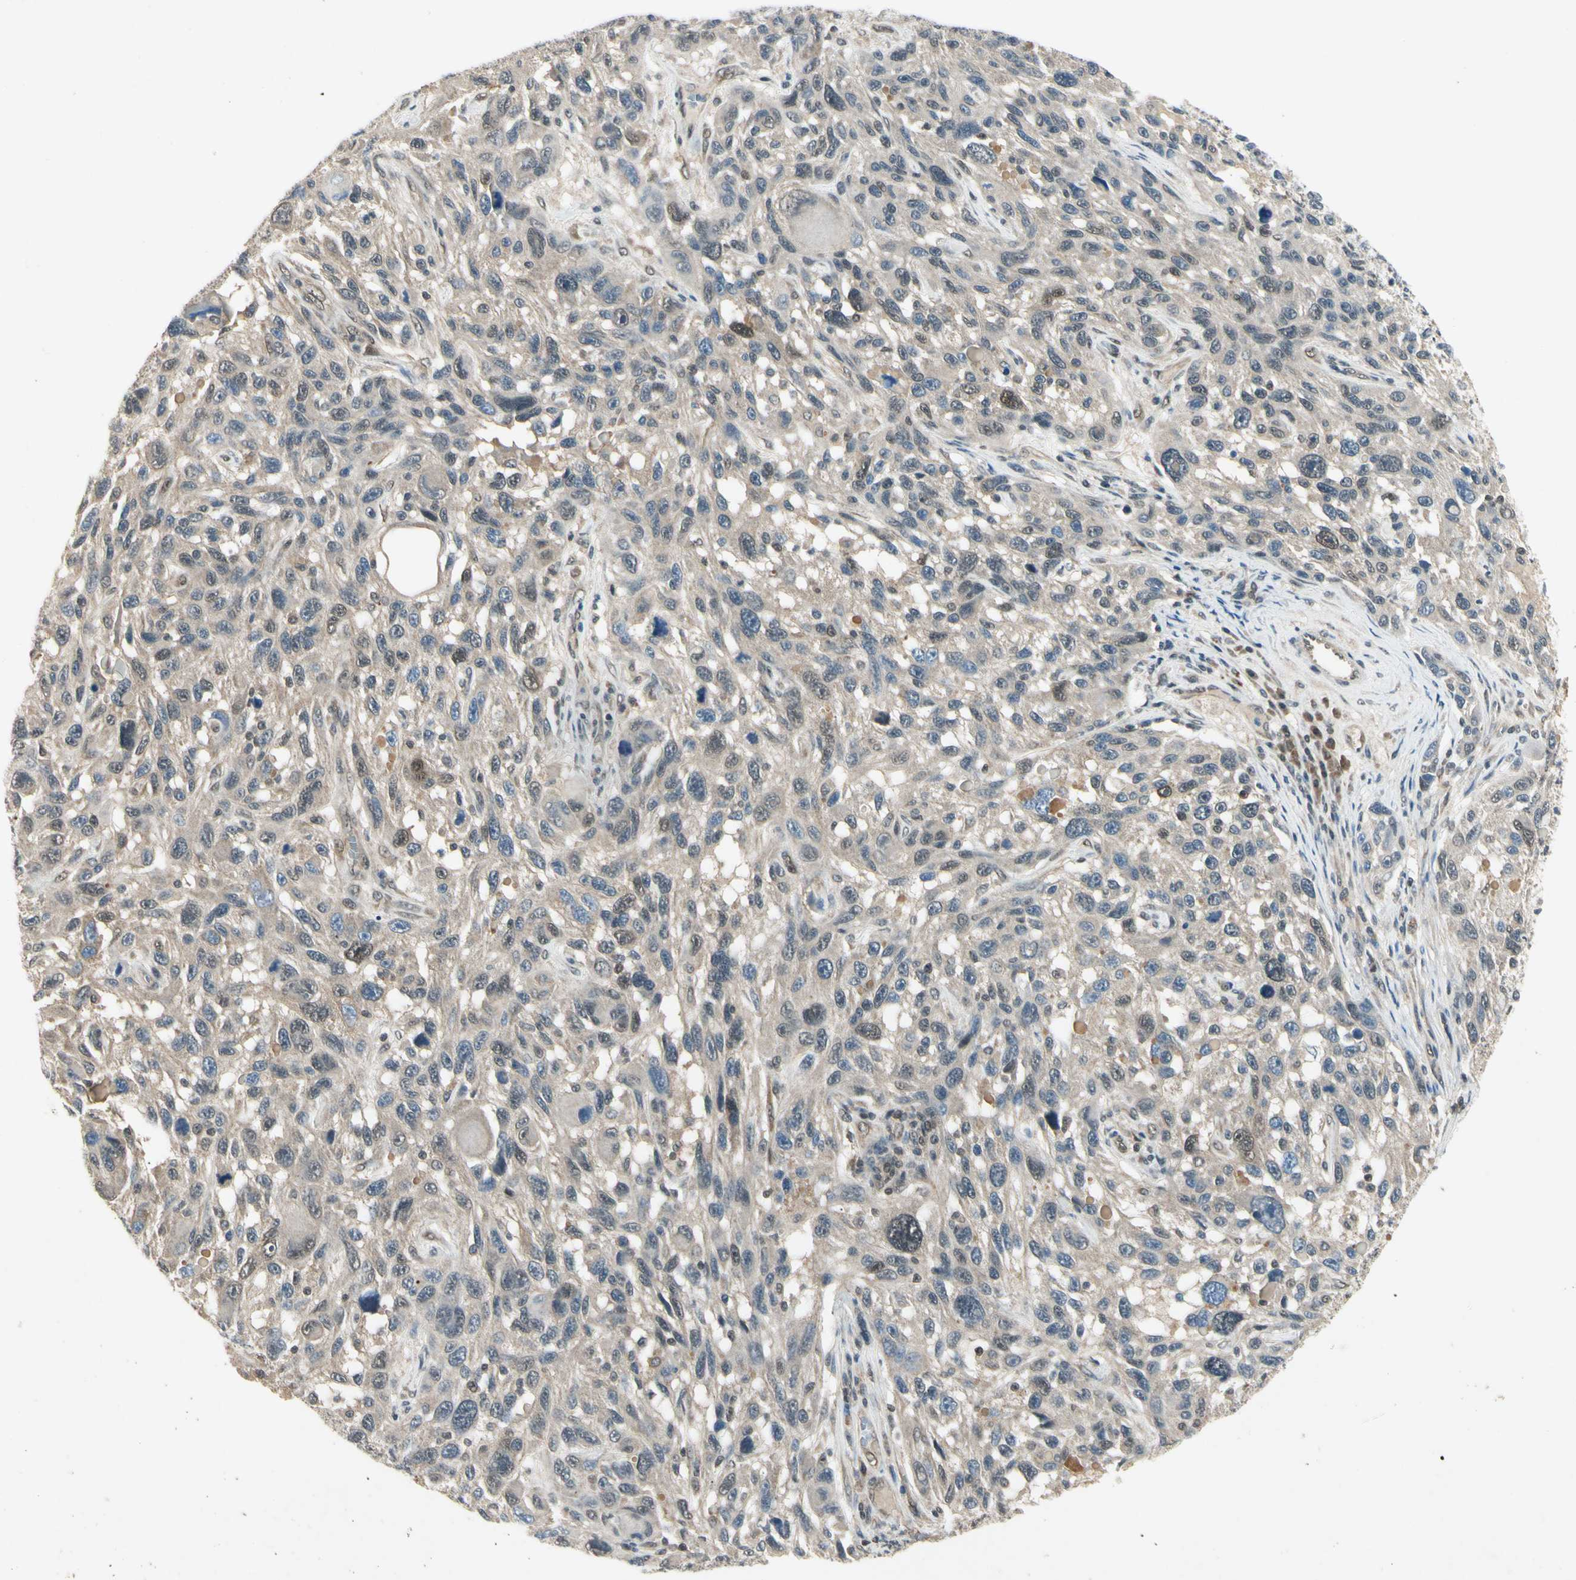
{"staining": {"intensity": "weak", "quantity": ">75%", "location": "cytoplasmic/membranous"}, "tissue": "melanoma", "cell_type": "Tumor cells", "image_type": "cancer", "snomed": [{"axis": "morphology", "description": "Malignant melanoma, NOS"}, {"axis": "topography", "description": "Skin"}], "caption": "IHC of human malignant melanoma reveals low levels of weak cytoplasmic/membranous expression in about >75% of tumor cells.", "gene": "PSMD5", "patient": {"sex": "male", "age": 53}}